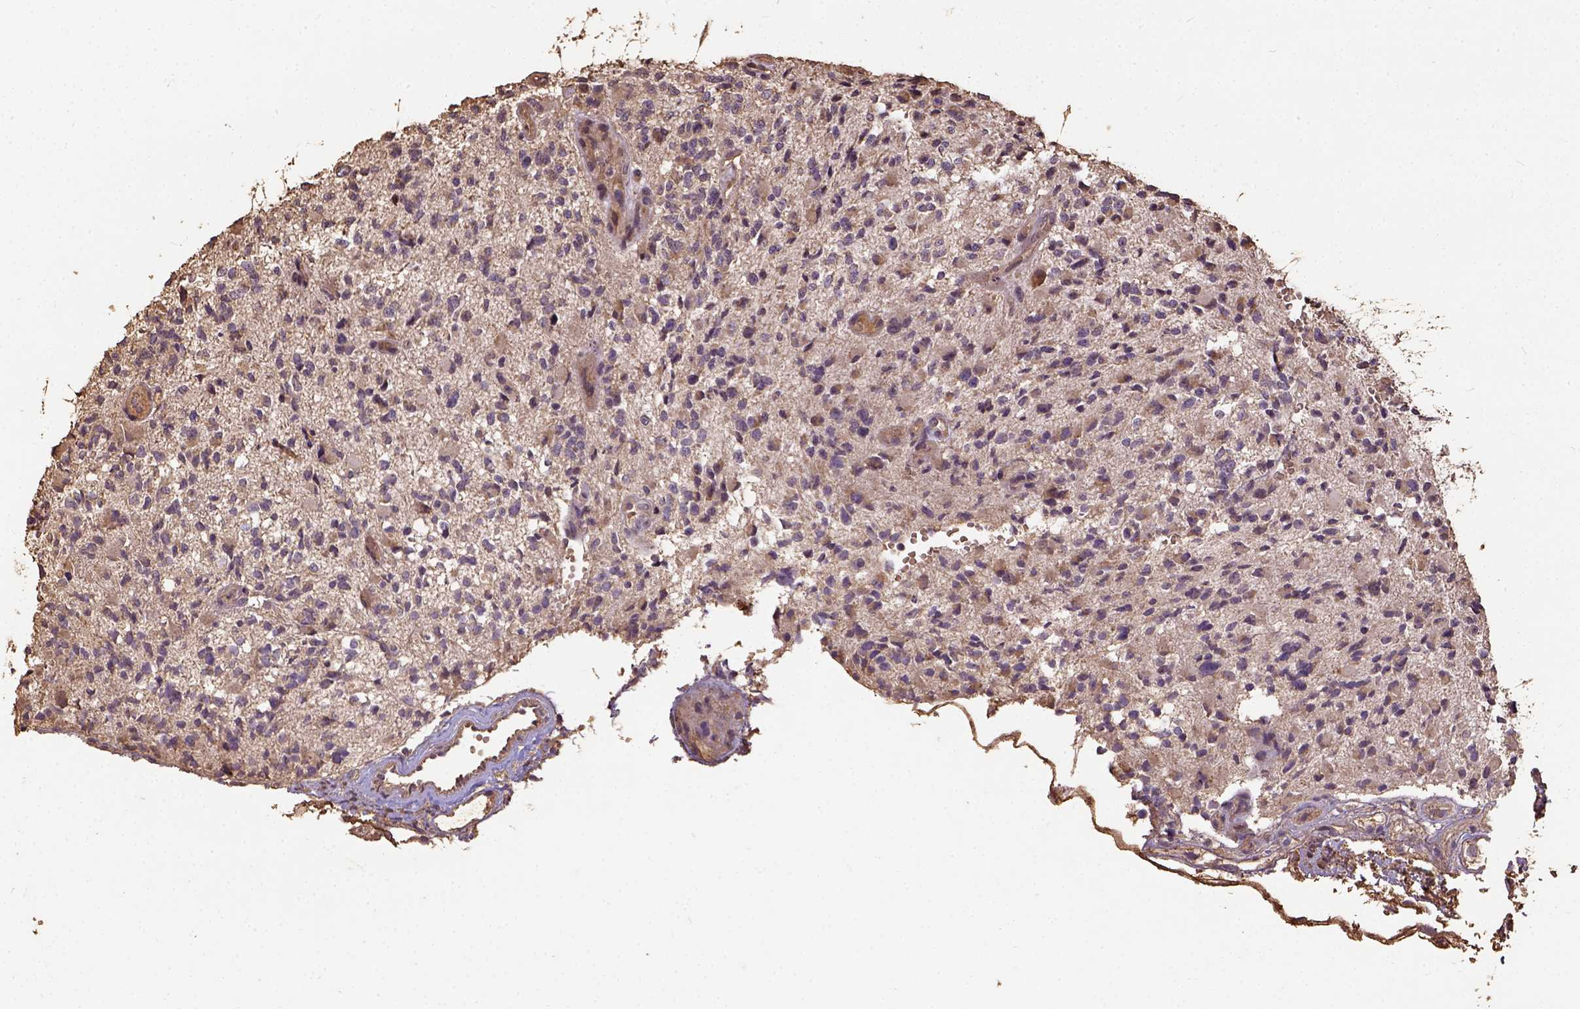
{"staining": {"intensity": "moderate", "quantity": "<25%", "location": "cytoplasmic/membranous"}, "tissue": "glioma", "cell_type": "Tumor cells", "image_type": "cancer", "snomed": [{"axis": "morphology", "description": "Glioma, malignant, High grade"}, {"axis": "topography", "description": "Brain"}], "caption": "High-magnification brightfield microscopy of glioma stained with DAB (3,3'-diaminobenzidine) (brown) and counterstained with hematoxylin (blue). tumor cells exhibit moderate cytoplasmic/membranous positivity is identified in about<25% of cells. (brown staining indicates protein expression, while blue staining denotes nuclei).", "gene": "ATP1B3", "patient": {"sex": "female", "age": 63}}